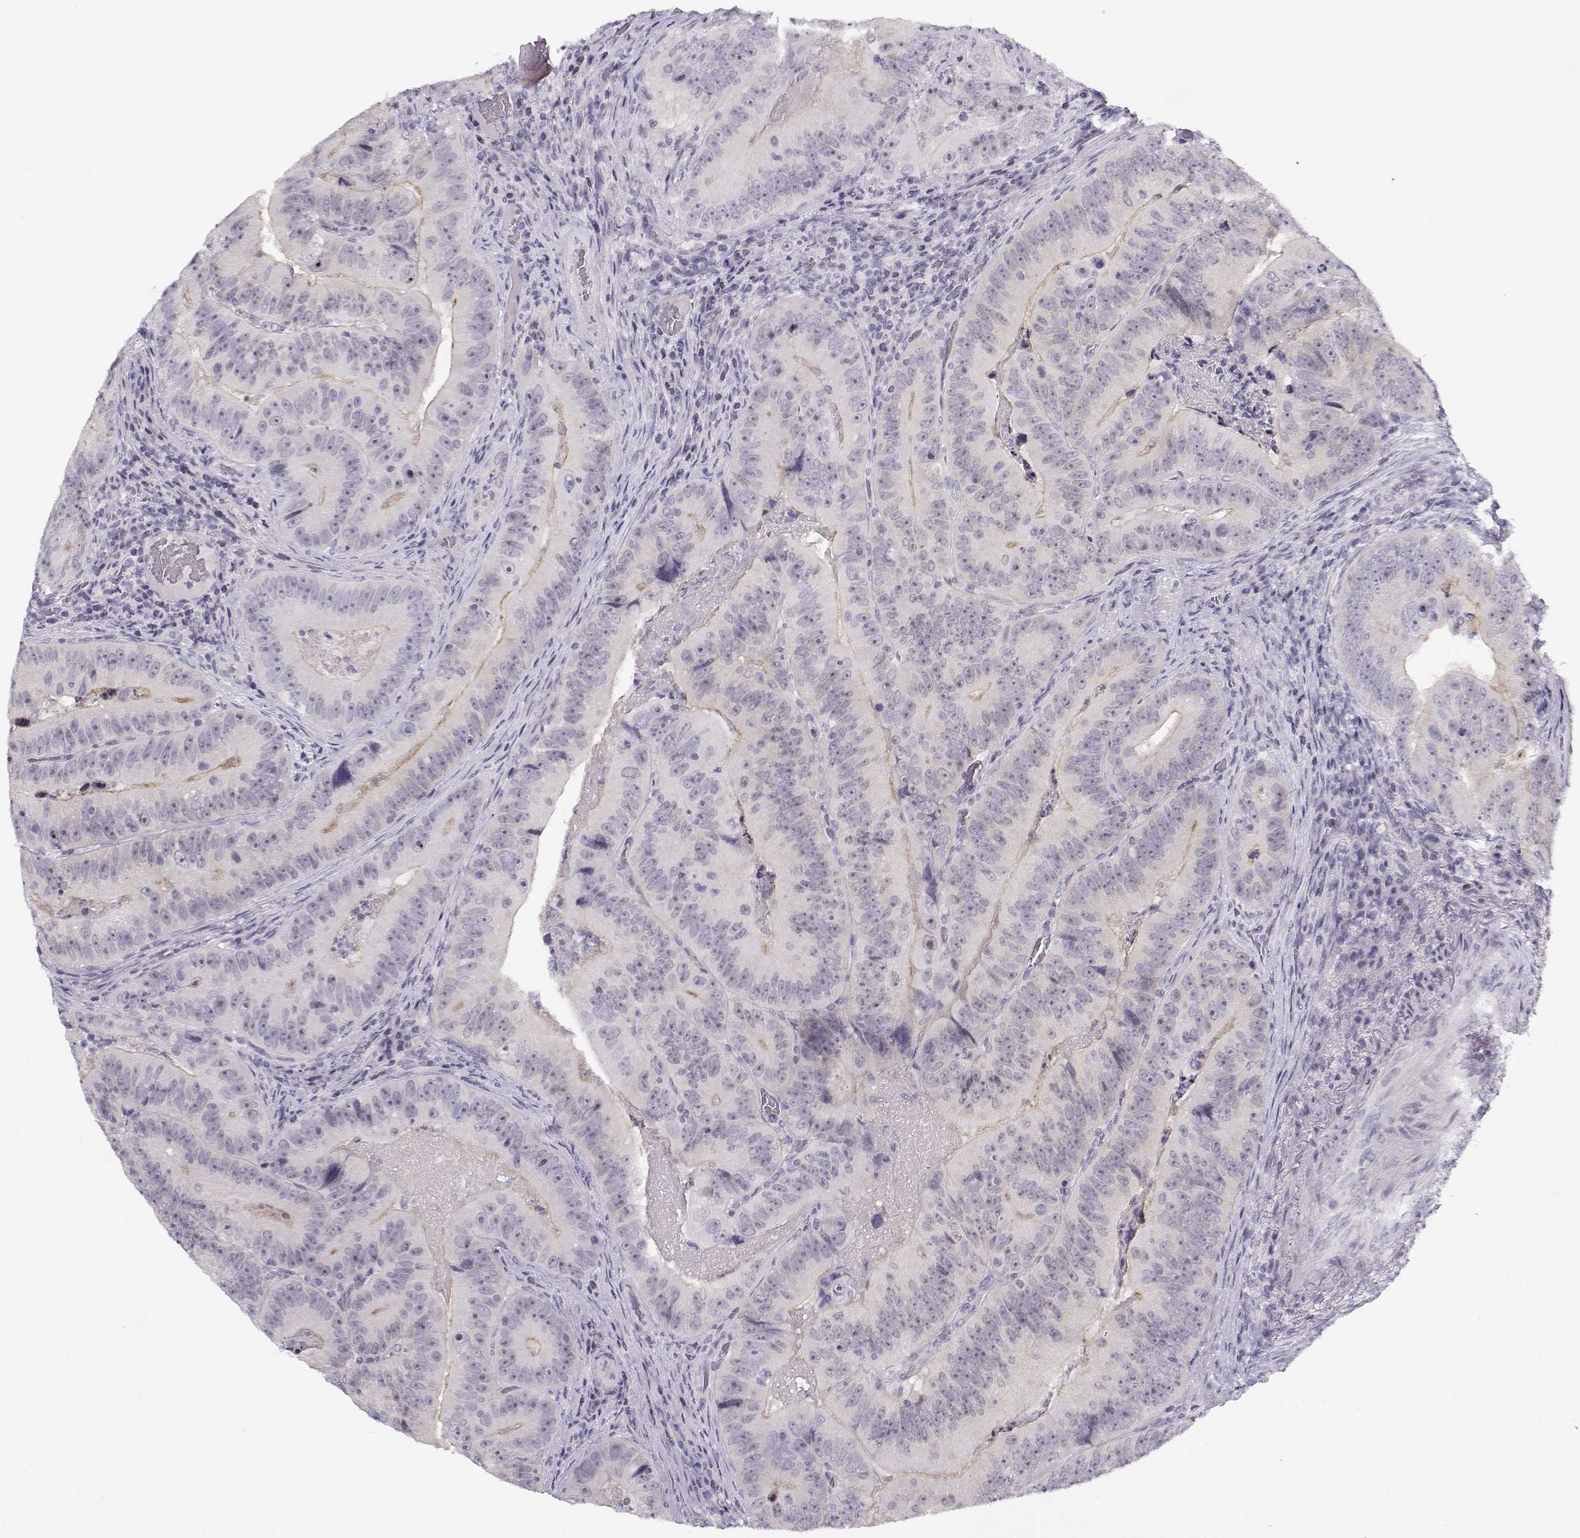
{"staining": {"intensity": "weak", "quantity": "<25%", "location": "cytoplasmic/membranous"}, "tissue": "colorectal cancer", "cell_type": "Tumor cells", "image_type": "cancer", "snomed": [{"axis": "morphology", "description": "Adenocarcinoma, NOS"}, {"axis": "topography", "description": "Colon"}], "caption": "Colorectal cancer (adenocarcinoma) stained for a protein using immunohistochemistry shows no staining tumor cells.", "gene": "CRX", "patient": {"sex": "female", "age": 86}}